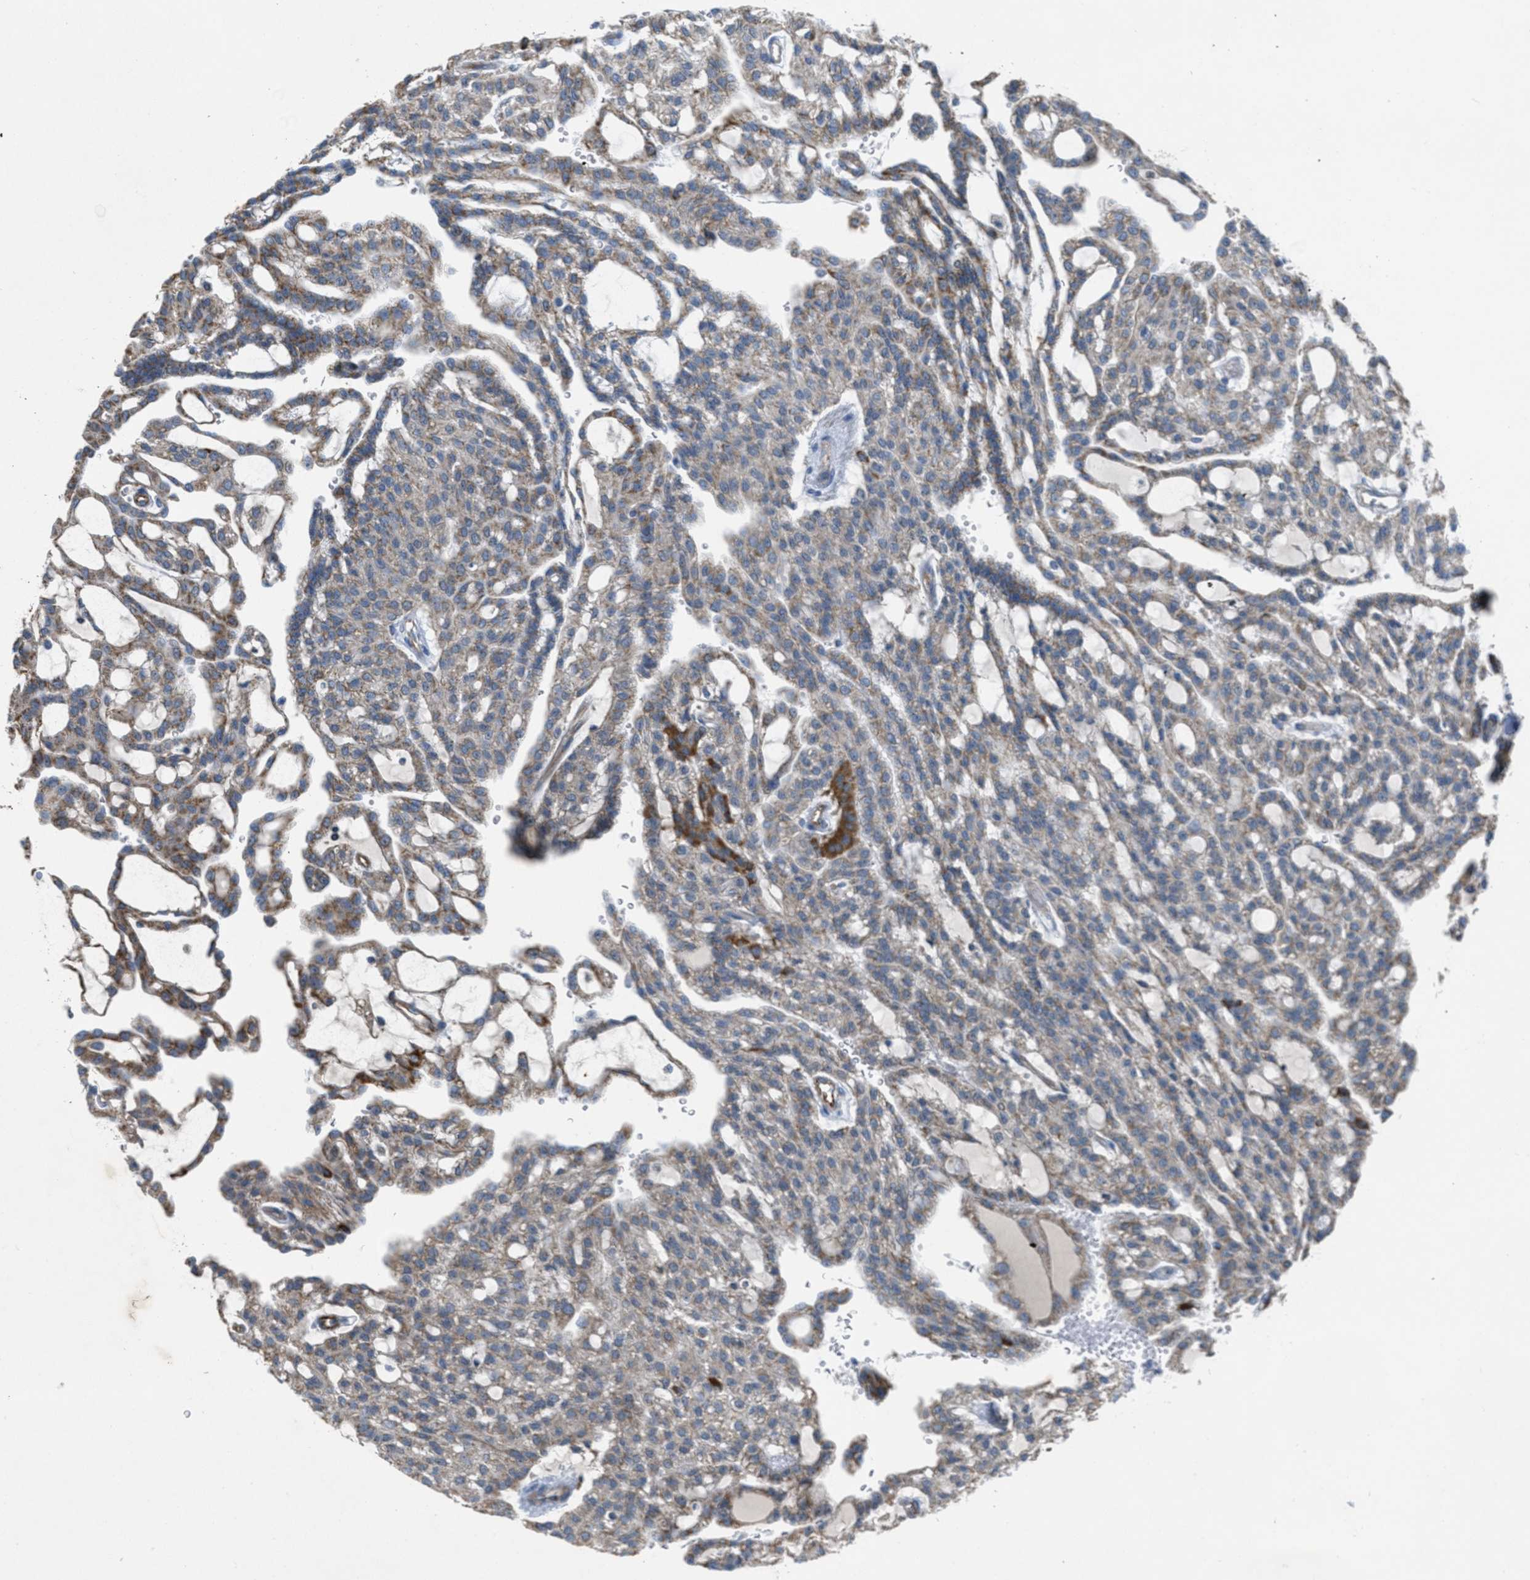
{"staining": {"intensity": "weak", "quantity": ">75%", "location": "cytoplasmic/membranous"}, "tissue": "renal cancer", "cell_type": "Tumor cells", "image_type": "cancer", "snomed": [{"axis": "morphology", "description": "Adenocarcinoma, NOS"}, {"axis": "topography", "description": "Kidney"}], "caption": "About >75% of tumor cells in renal adenocarcinoma show weak cytoplasmic/membranous protein staining as visualized by brown immunohistochemical staining.", "gene": "BTN3A1", "patient": {"sex": "male", "age": 63}}